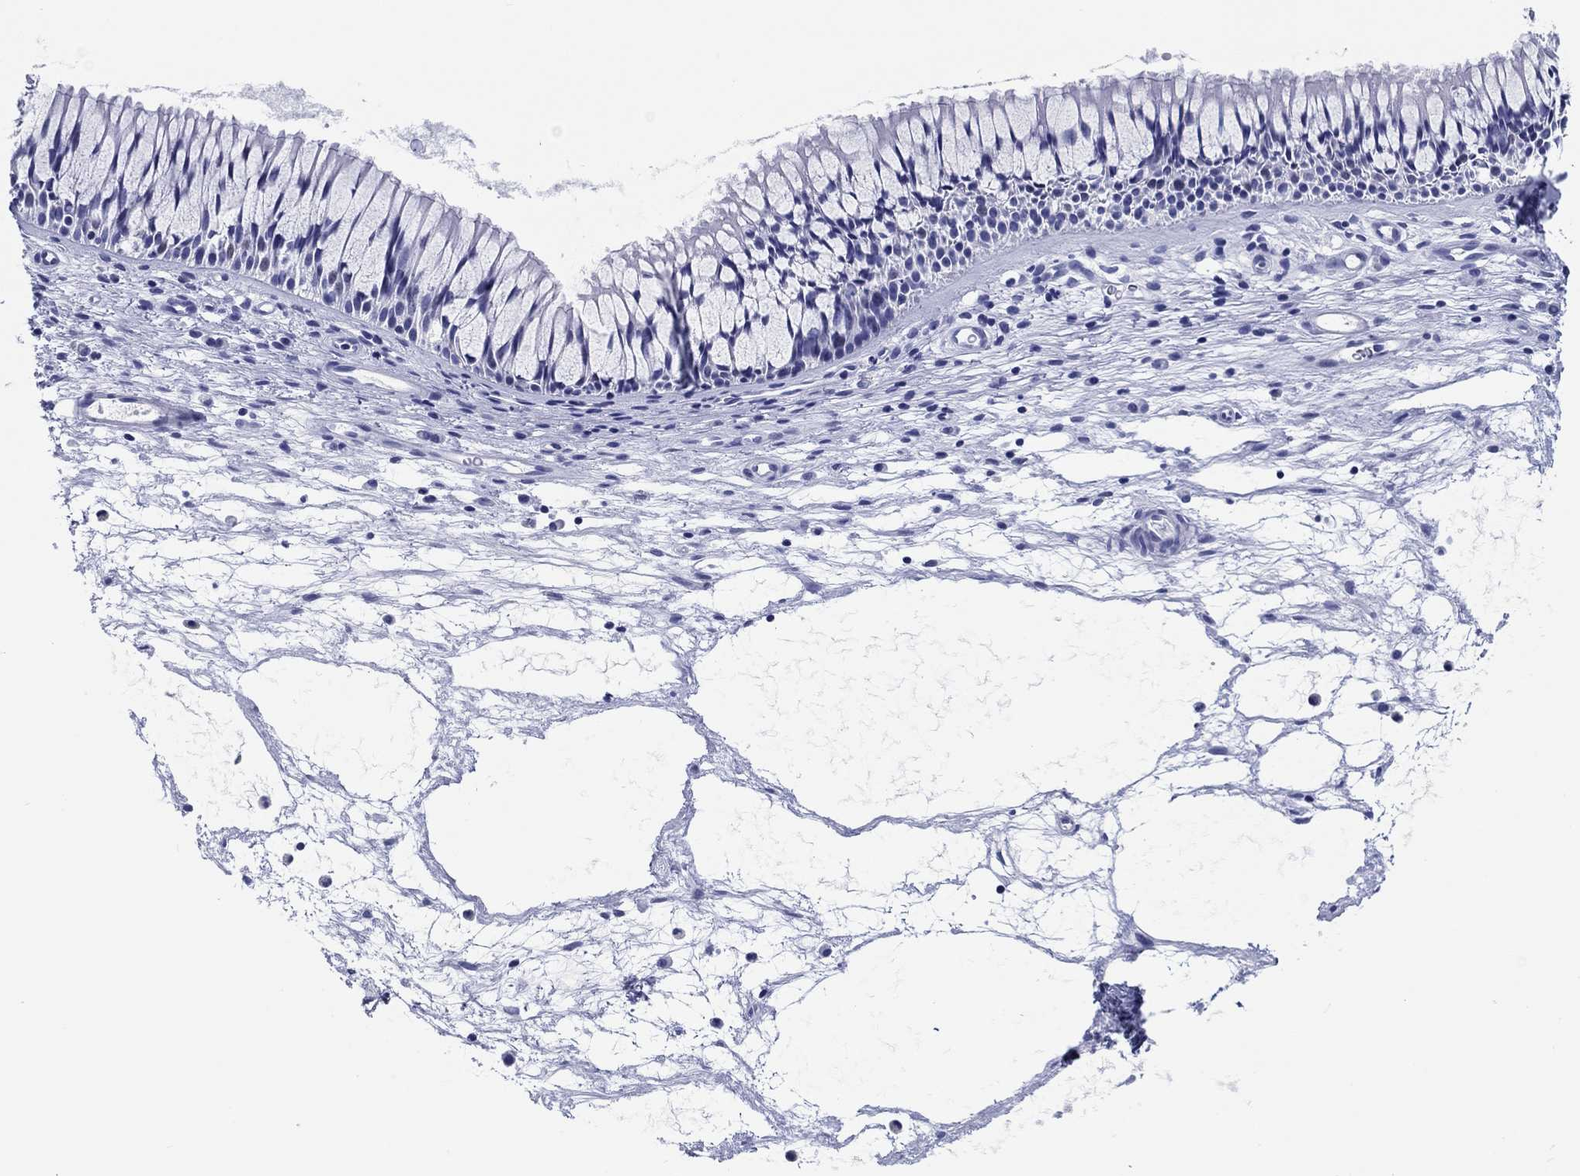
{"staining": {"intensity": "strong", "quantity": "<25%", "location": "nuclear"}, "tissue": "nasopharynx", "cell_type": "Respiratory epithelial cells", "image_type": "normal", "snomed": [{"axis": "morphology", "description": "Normal tissue, NOS"}, {"axis": "topography", "description": "Nasopharynx"}], "caption": "IHC histopathology image of unremarkable nasopharynx: nasopharynx stained using immunohistochemistry (IHC) shows medium levels of strong protein expression localized specifically in the nuclear of respiratory epithelial cells, appearing as a nuclear brown color.", "gene": "H1", "patient": {"sex": "male", "age": 51}}